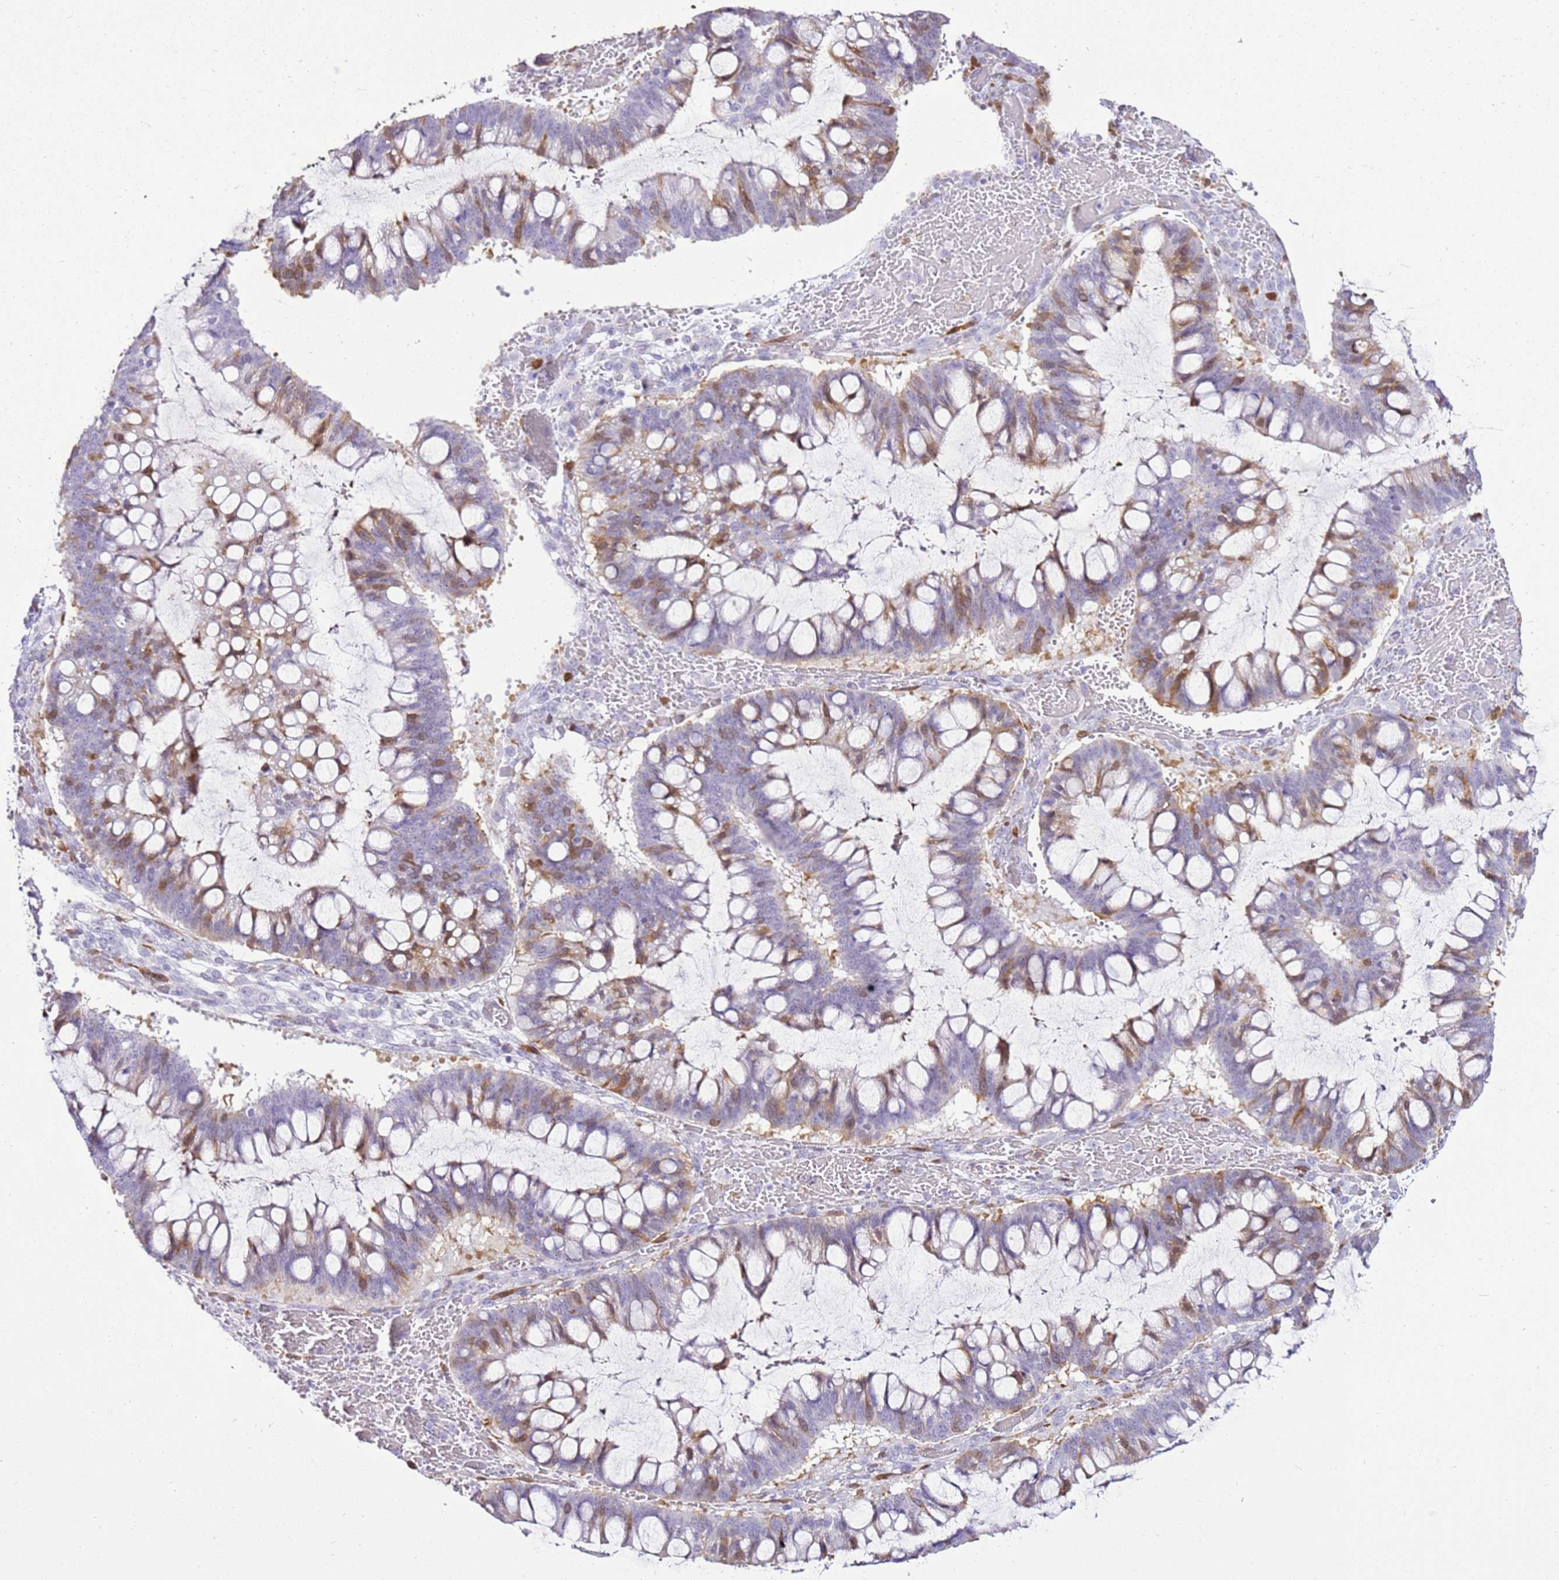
{"staining": {"intensity": "moderate", "quantity": "<25%", "location": "cytoplasmic/membranous"}, "tissue": "ovarian cancer", "cell_type": "Tumor cells", "image_type": "cancer", "snomed": [{"axis": "morphology", "description": "Cystadenocarcinoma, mucinous, NOS"}, {"axis": "topography", "description": "Ovary"}], "caption": "Ovarian cancer stained with immunohistochemistry (IHC) demonstrates moderate cytoplasmic/membranous staining in about <25% of tumor cells.", "gene": "SPC25", "patient": {"sex": "female", "age": 73}}